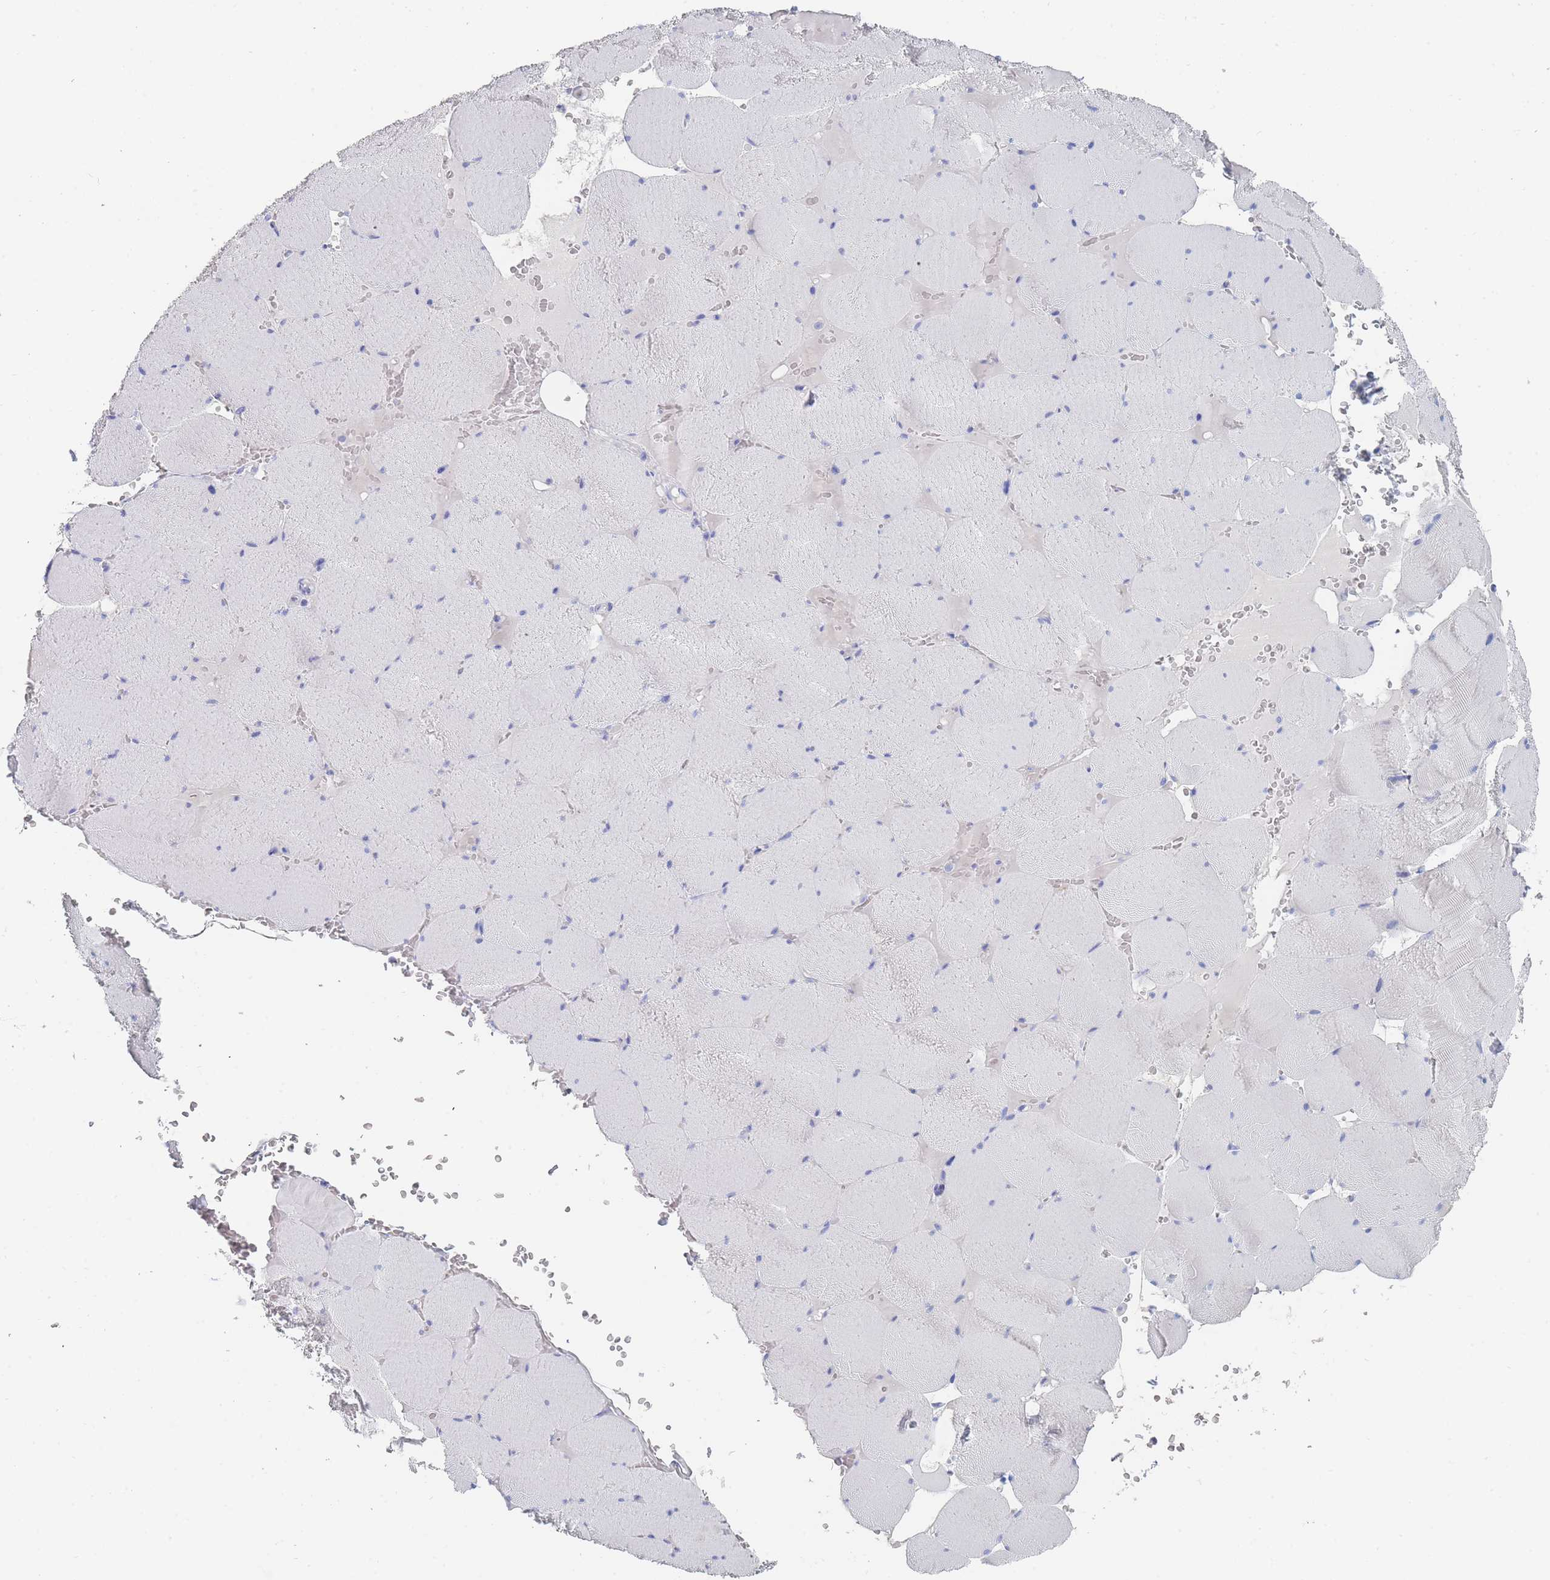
{"staining": {"intensity": "negative", "quantity": "none", "location": "none"}, "tissue": "skeletal muscle", "cell_type": "Myocytes", "image_type": "normal", "snomed": [{"axis": "morphology", "description": "Normal tissue, NOS"}, {"axis": "topography", "description": "Skeletal muscle"}, {"axis": "topography", "description": "Head-Neck"}], "caption": "Human skeletal muscle stained for a protein using IHC exhibits no expression in myocytes.", "gene": "SLC25A35", "patient": {"sex": "male", "age": 66}}